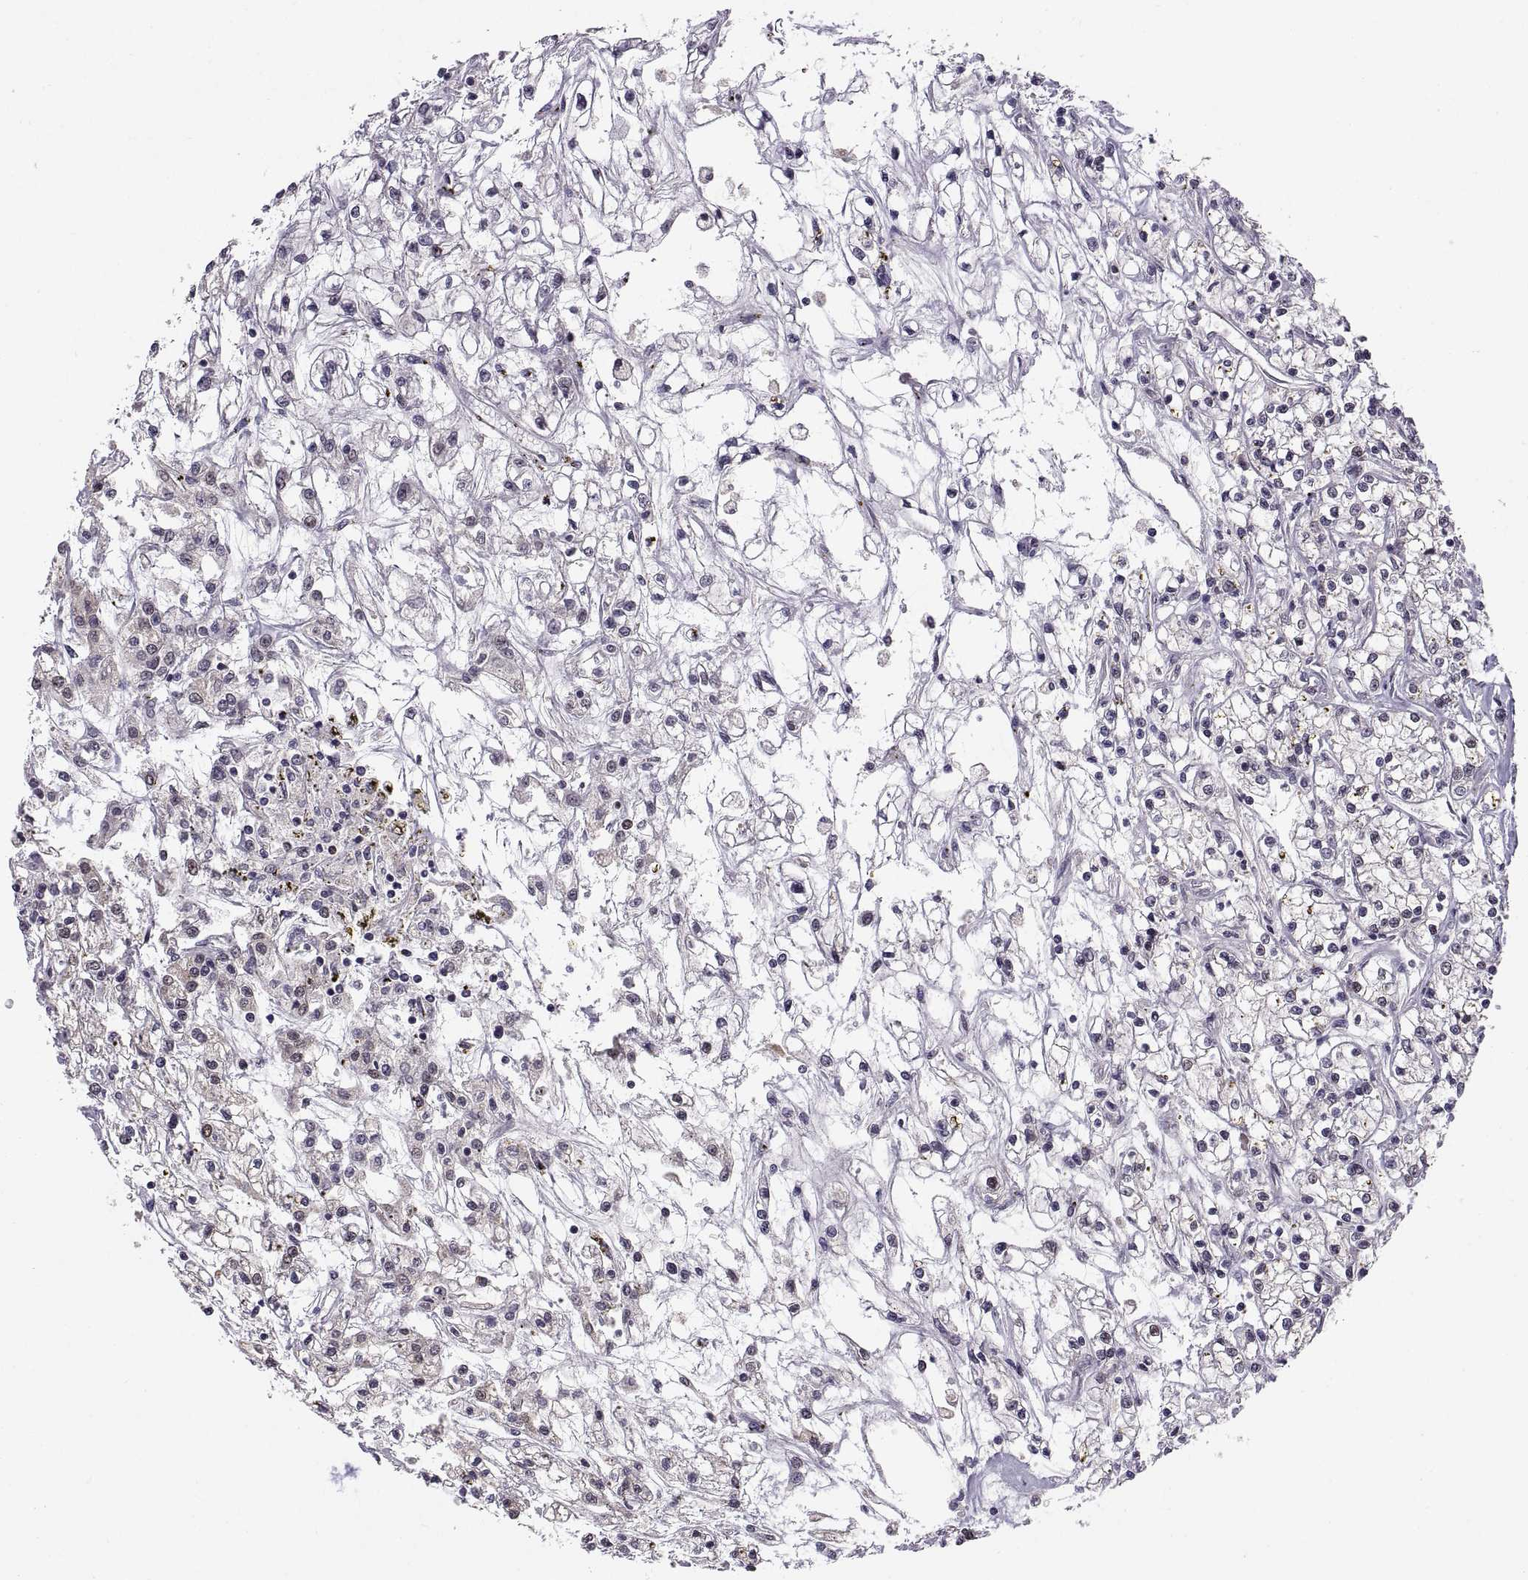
{"staining": {"intensity": "negative", "quantity": "none", "location": "none"}, "tissue": "renal cancer", "cell_type": "Tumor cells", "image_type": "cancer", "snomed": [{"axis": "morphology", "description": "Adenocarcinoma, NOS"}, {"axis": "topography", "description": "Kidney"}], "caption": "High power microscopy micrograph of an immunohistochemistry (IHC) histopathology image of renal cancer (adenocarcinoma), revealing no significant expression in tumor cells.", "gene": "CHFR", "patient": {"sex": "female", "age": 59}}